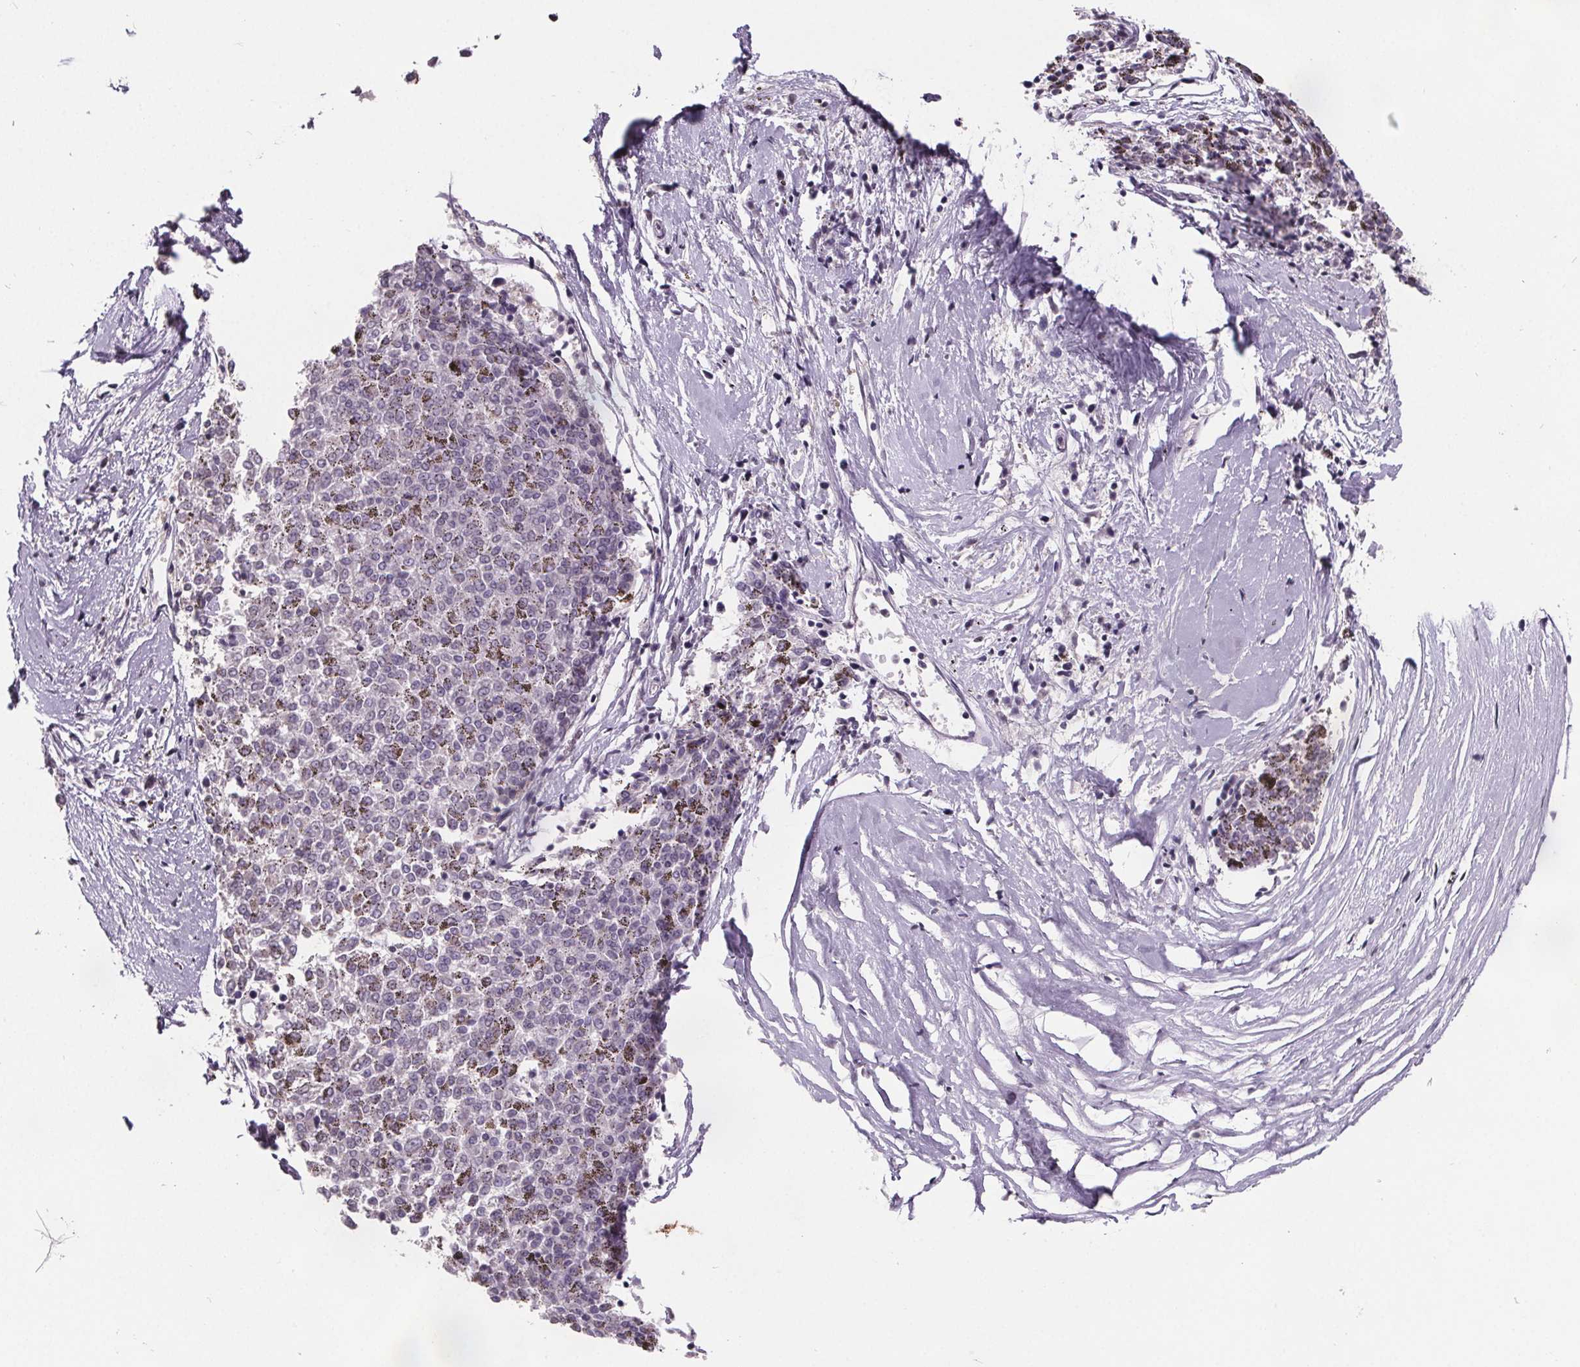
{"staining": {"intensity": "negative", "quantity": "none", "location": "none"}, "tissue": "melanoma", "cell_type": "Tumor cells", "image_type": "cancer", "snomed": [{"axis": "morphology", "description": "Malignant melanoma, NOS"}, {"axis": "topography", "description": "Skin"}], "caption": "Malignant melanoma stained for a protein using immunohistochemistry (IHC) exhibits no positivity tumor cells.", "gene": "NKX6-1", "patient": {"sex": "female", "age": 72}}